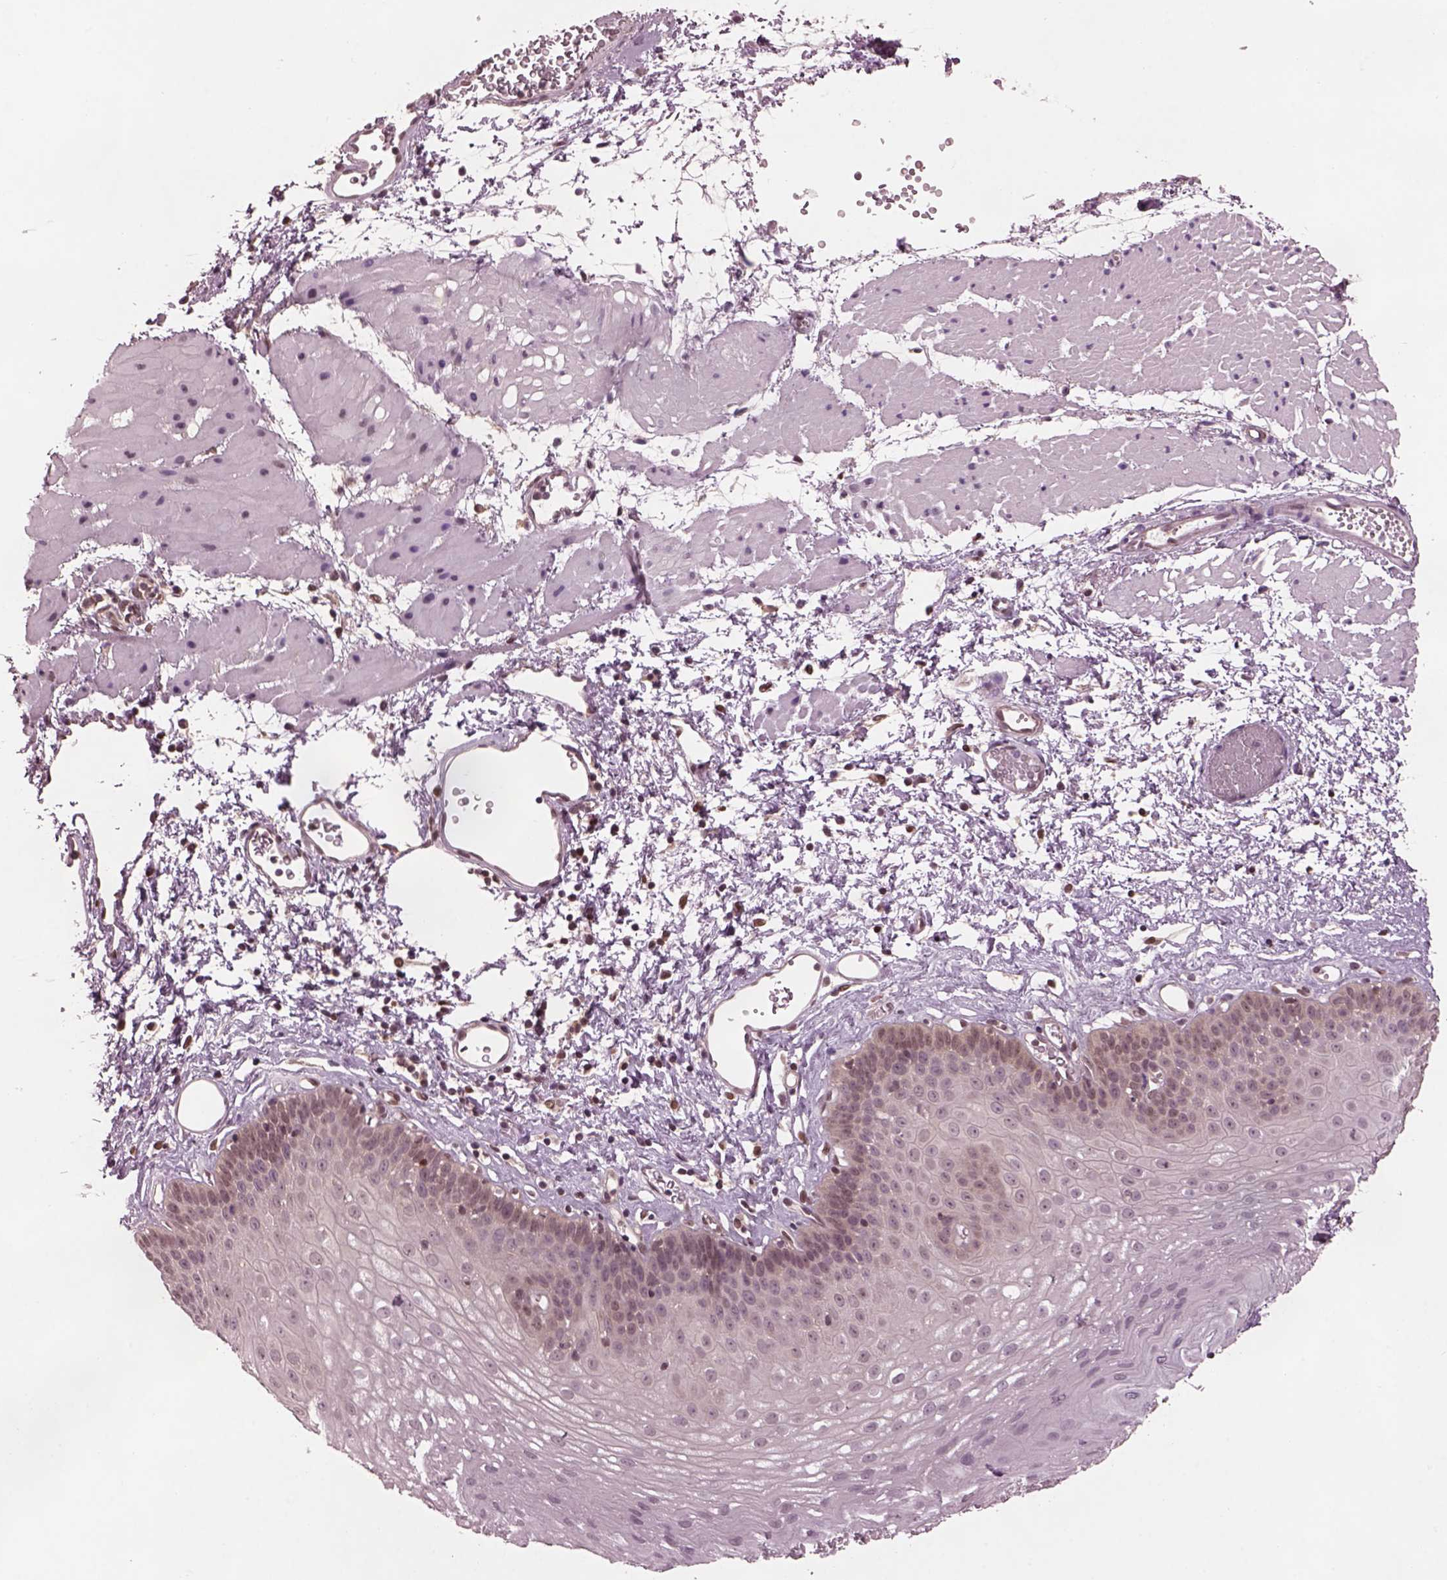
{"staining": {"intensity": "negative", "quantity": "none", "location": "none"}, "tissue": "esophagus", "cell_type": "Squamous epithelial cells", "image_type": "normal", "snomed": [{"axis": "morphology", "description": "Normal tissue, NOS"}, {"axis": "topography", "description": "Esophagus"}], "caption": "An immunohistochemistry image of benign esophagus is shown. There is no staining in squamous epithelial cells of esophagus. (Brightfield microscopy of DAB IHC at high magnification).", "gene": "SRI", "patient": {"sex": "female", "age": 62}}